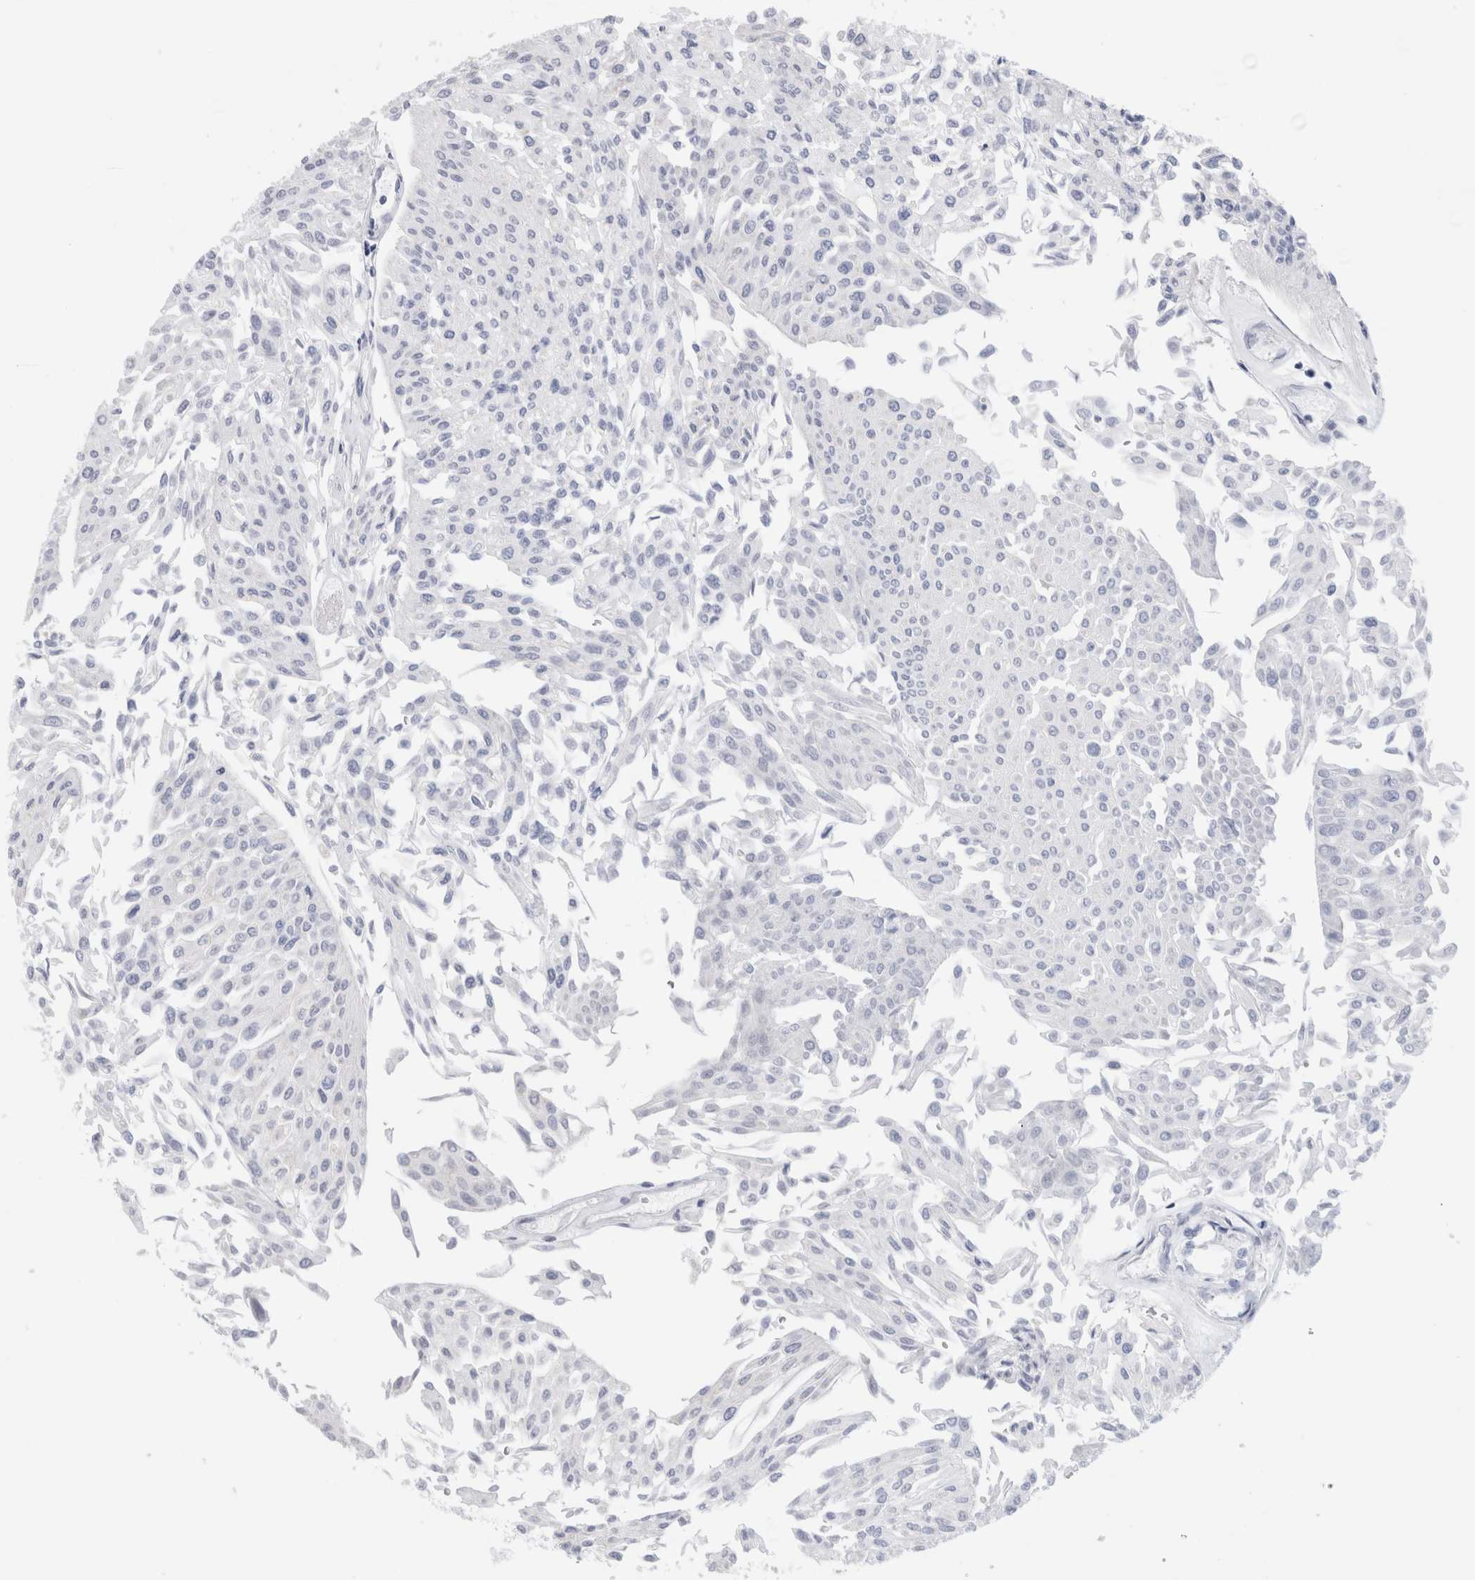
{"staining": {"intensity": "negative", "quantity": "none", "location": "none"}, "tissue": "urothelial cancer", "cell_type": "Tumor cells", "image_type": "cancer", "snomed": [{"axis": "morphology", "description": "Urothelial carcinoma, Low grade"}, {"axis": "topography", "description": "Urinary bladder"}], "caption": "Immunohistochemistry of urothelial cancer displays no positivity in tumor cells.", "gene": "ECHDC2", "patient": {"sex": "male", "age": 67}}